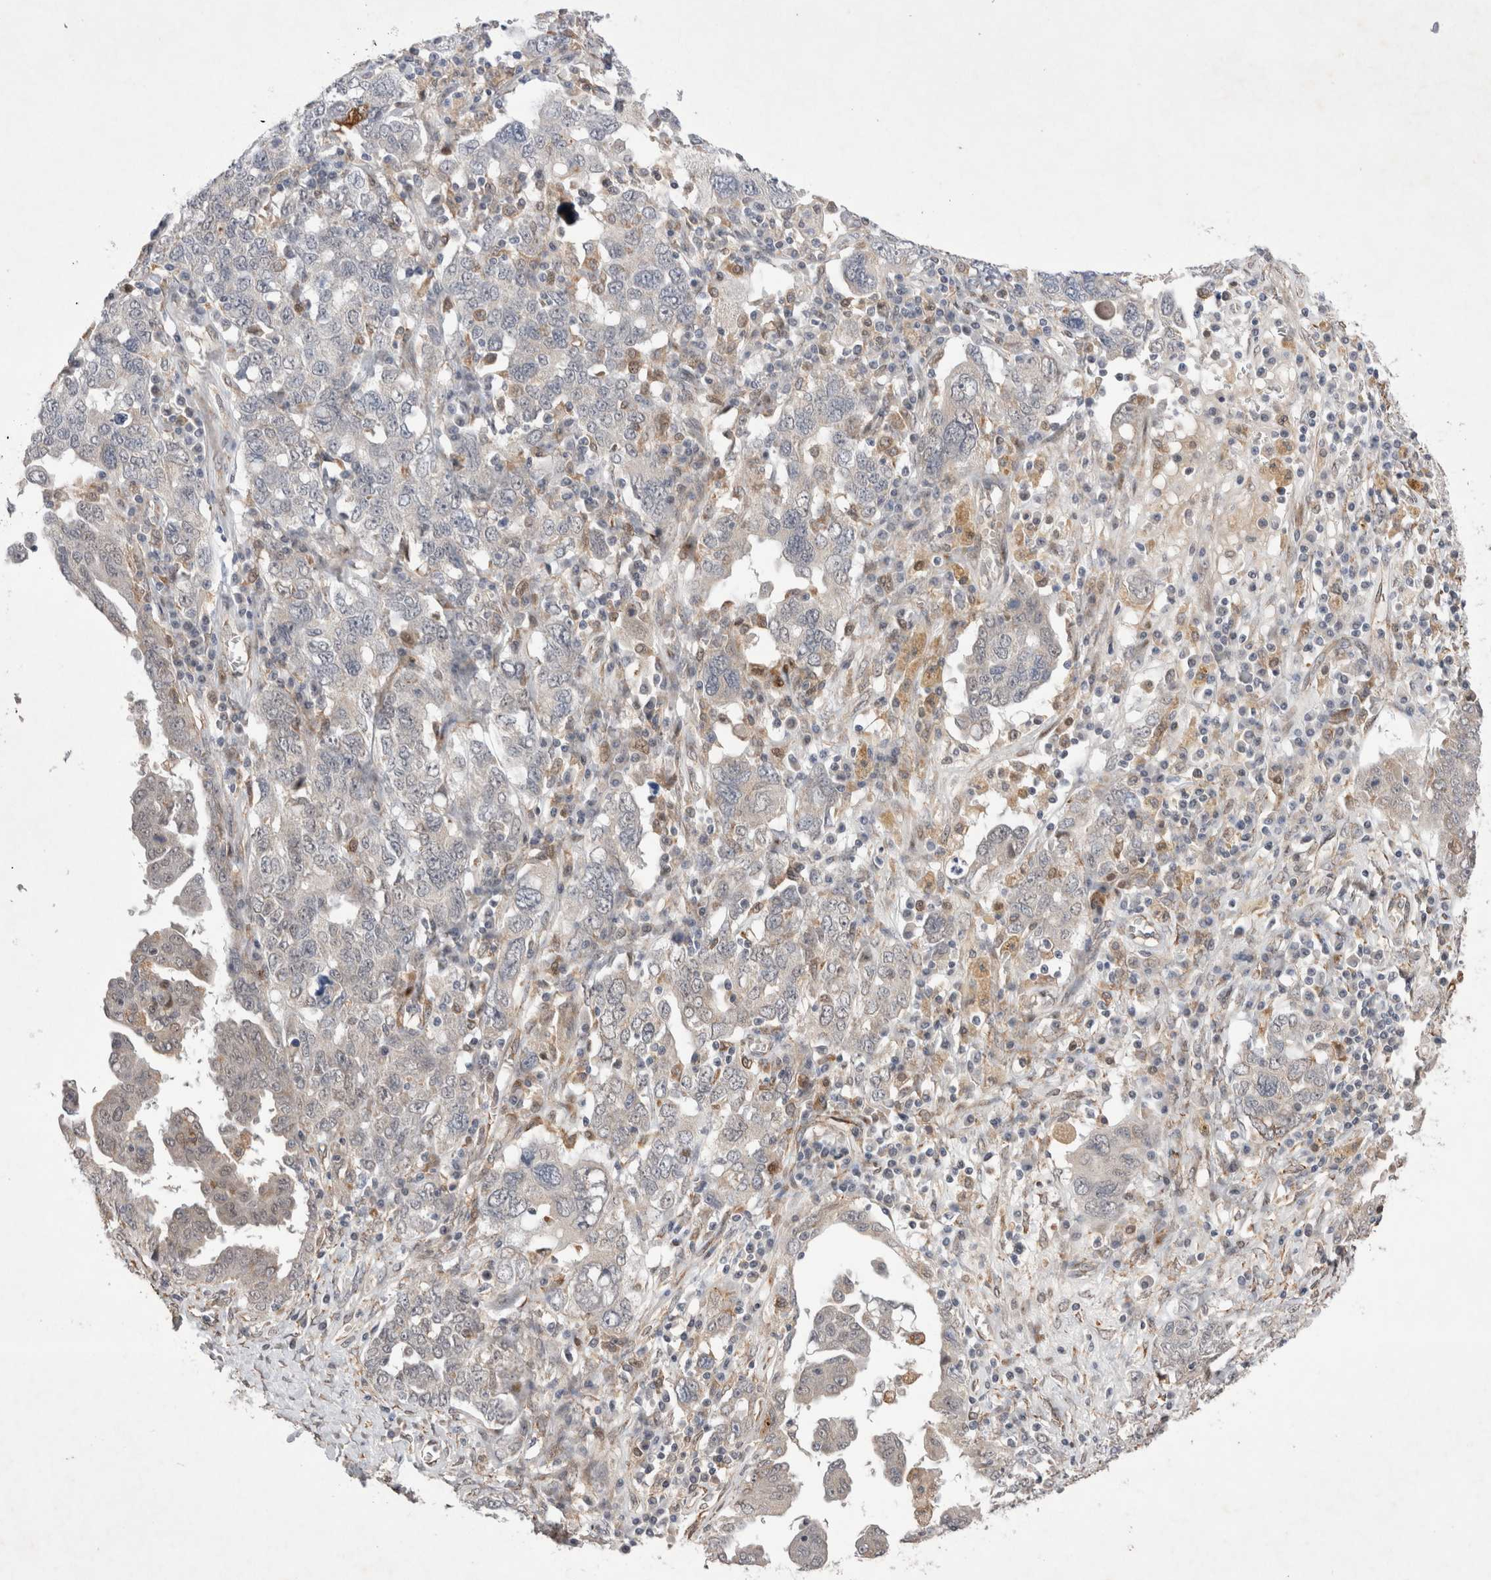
{"staining": {"intensity": "weak", "quantity": "<25%", "location": "cytoplasmic/membranous"}, "tissue": "ovarian cancer", "cell_type": "Tumor cells", "image_type": "cancer", "snomed": [{"axis": "morphology", "description": "Carcinoma, endometroid"}, {"axis": "topography", "description": "Ovary"}], "caption": "Tumor cells show no significant protein expression in ovarian cancer.", "gene": "GIMAP6", "patient": {"sex": "female", "age": 62}}